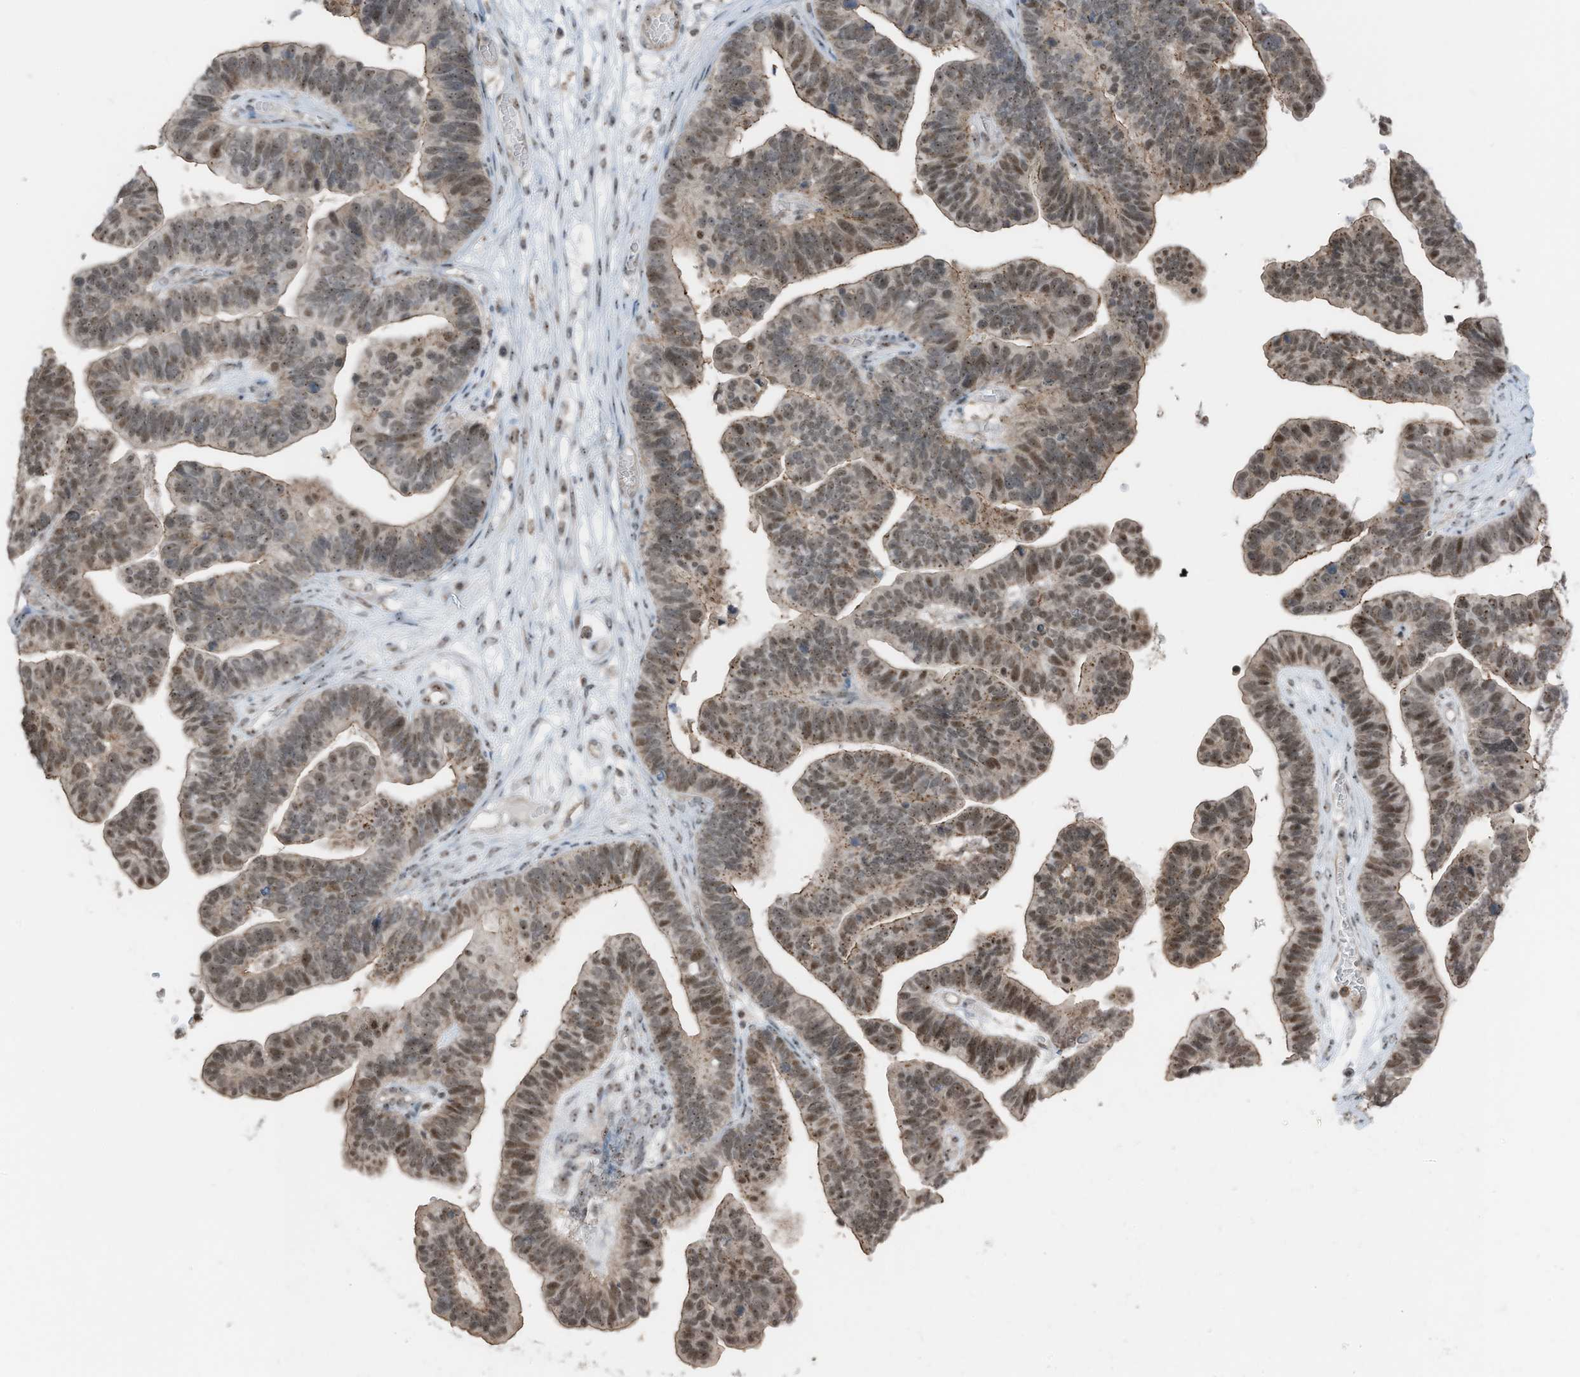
{"staining": {"intensity": "moderate", "quantity": "25%-75%", "location": "cytoplasmic/membranous,nuclear"}, "tissue": "ovarian cancer", "cell_type": "Tumor cells", "image_type": "cancer", "snomed": [{"axis": "morphology", "description": "Cystadenocarcinoma, serous, NOS"}, {"axis": "topography", "description": "Ovary"}], "caption": "The micrograph demonstrates immunohistochemical staining of serous cystadenocarcinoma (ovarian). There is moderate cytoplasmic/membranous and nuclear staining is identified in about 25%-75% of tumor cells. Immunohistochemistry stains the protein of interest in brown and the nuclei are stained blue.", "gene": "UTP3", "patient": {"sex": "female", "age": 56}}